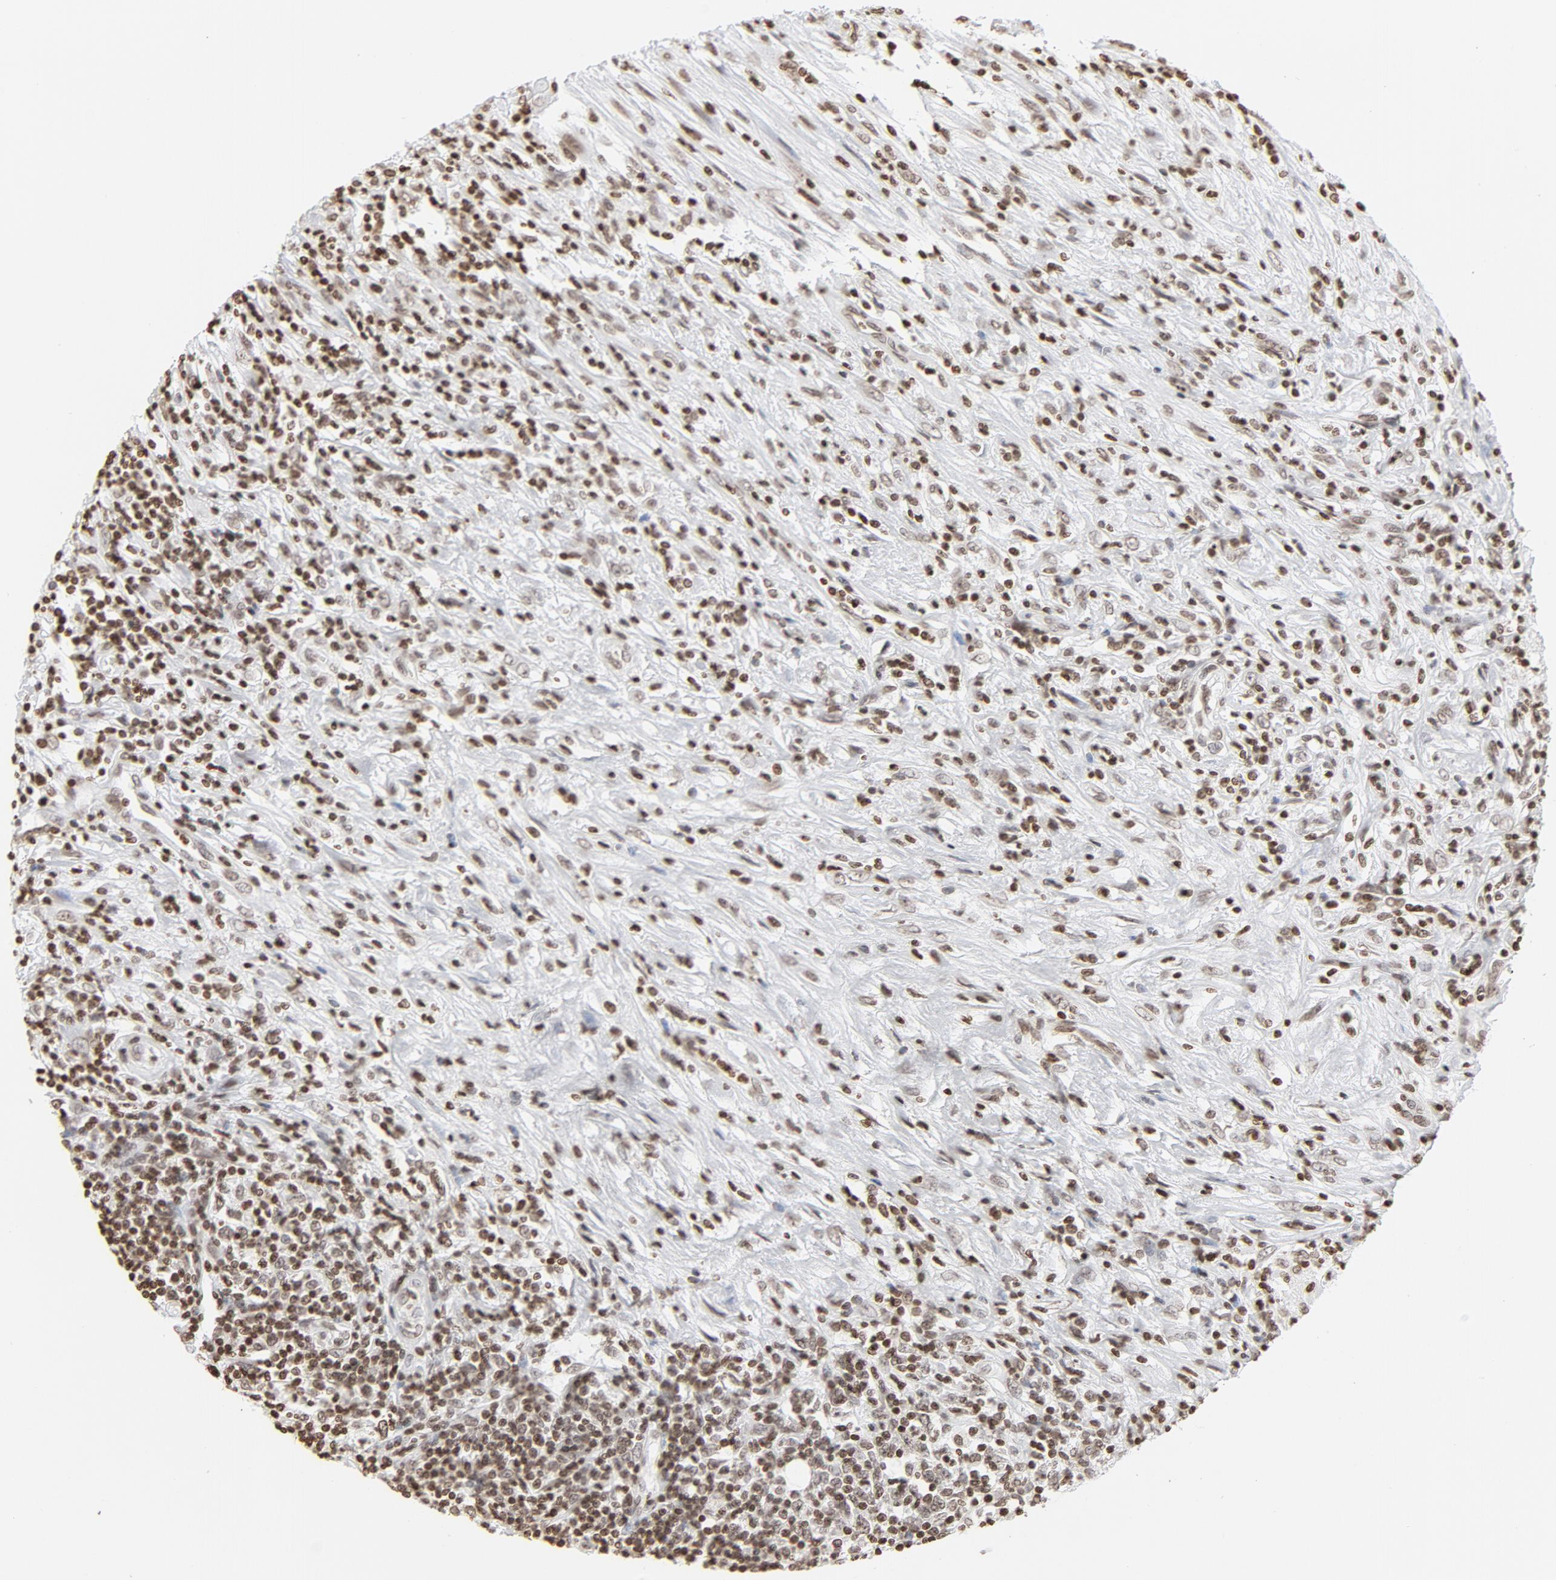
{"staining": {"intensity": "moderate", "quantity": ">75%", "location": "nuclear"}, "tissue": "lymphoma", "cell_type": "Tumor cells", "image_type": "cancer", "snomed": [{"axis": "morphology", "description": "Malignant lymphoma, non-Hodgkin's type, High grade"}, {"axis": "topography", "description": "Lymph node"}], "caption": "Immunohistochemistry of human lymphoma exhibits medium levels of moderate nuclear expression in approximately >75% of tumor cells.", "gene": "H2AC12", "patient": {"sex": "female", "age": 84}}